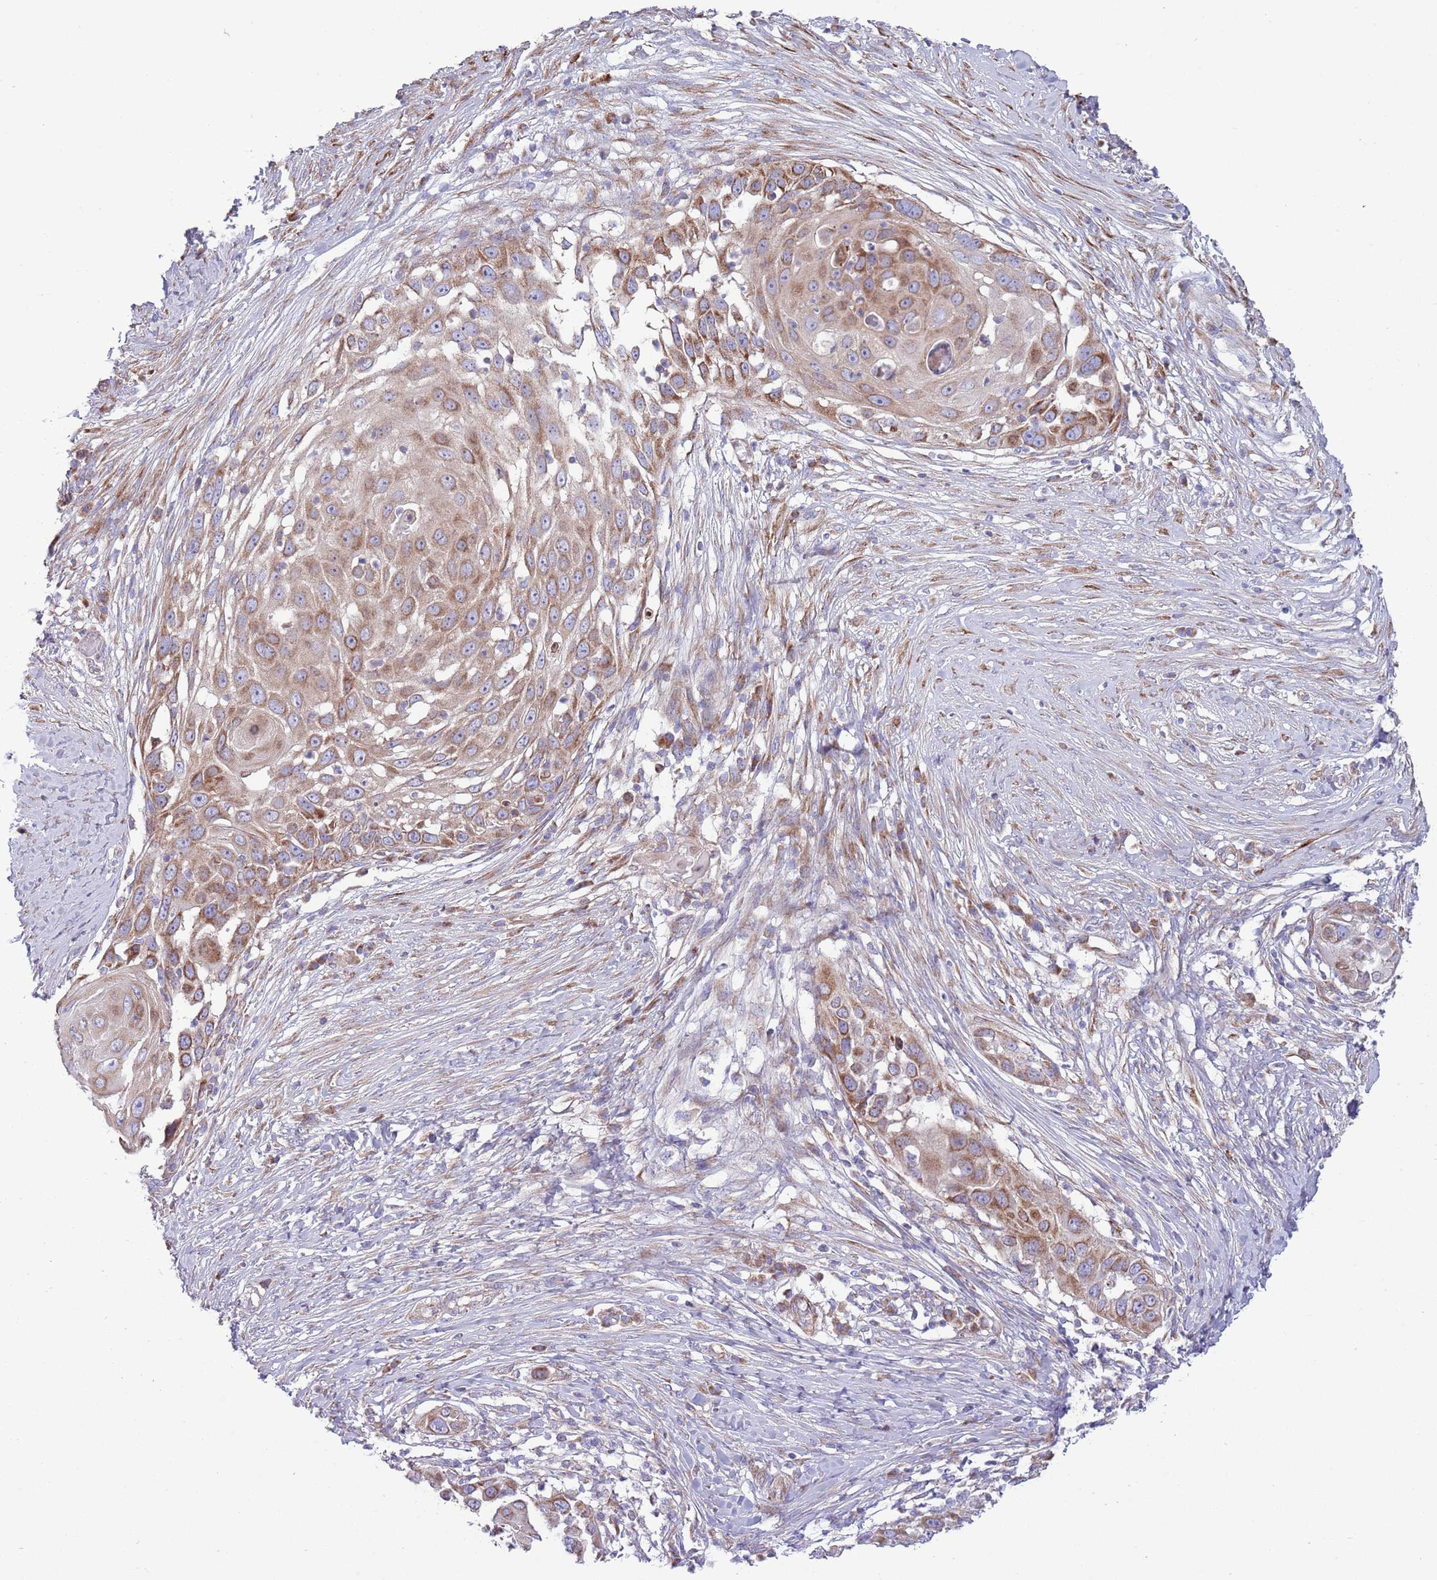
{"staining": {"intensity": "moderate", "quantity": ">75%", "location": "cytoplasmic/membranous"}, "tissue": "skin cancer", "cell_type": "Tumor cells", "image_type": "cancer", "snomed": [{"axis": "morphology", "description": "Squamous cell carcinoma, NOS"}, {"axis": "topography", "description": "Skin"}], "caption": "High-magnification brightfield microscopy of squamous cell carcinoma (skin) stained with DAB (3,3'-diaminobenzidine) (brown) and counterstained with hematoxylin (blue). tumor cells exhibit moderate cytoplasmic/membranous positivity is identified in approximately>75% of cells.", "gene": "TOMM5", "patient": {"sex": "female", "age": 44}}